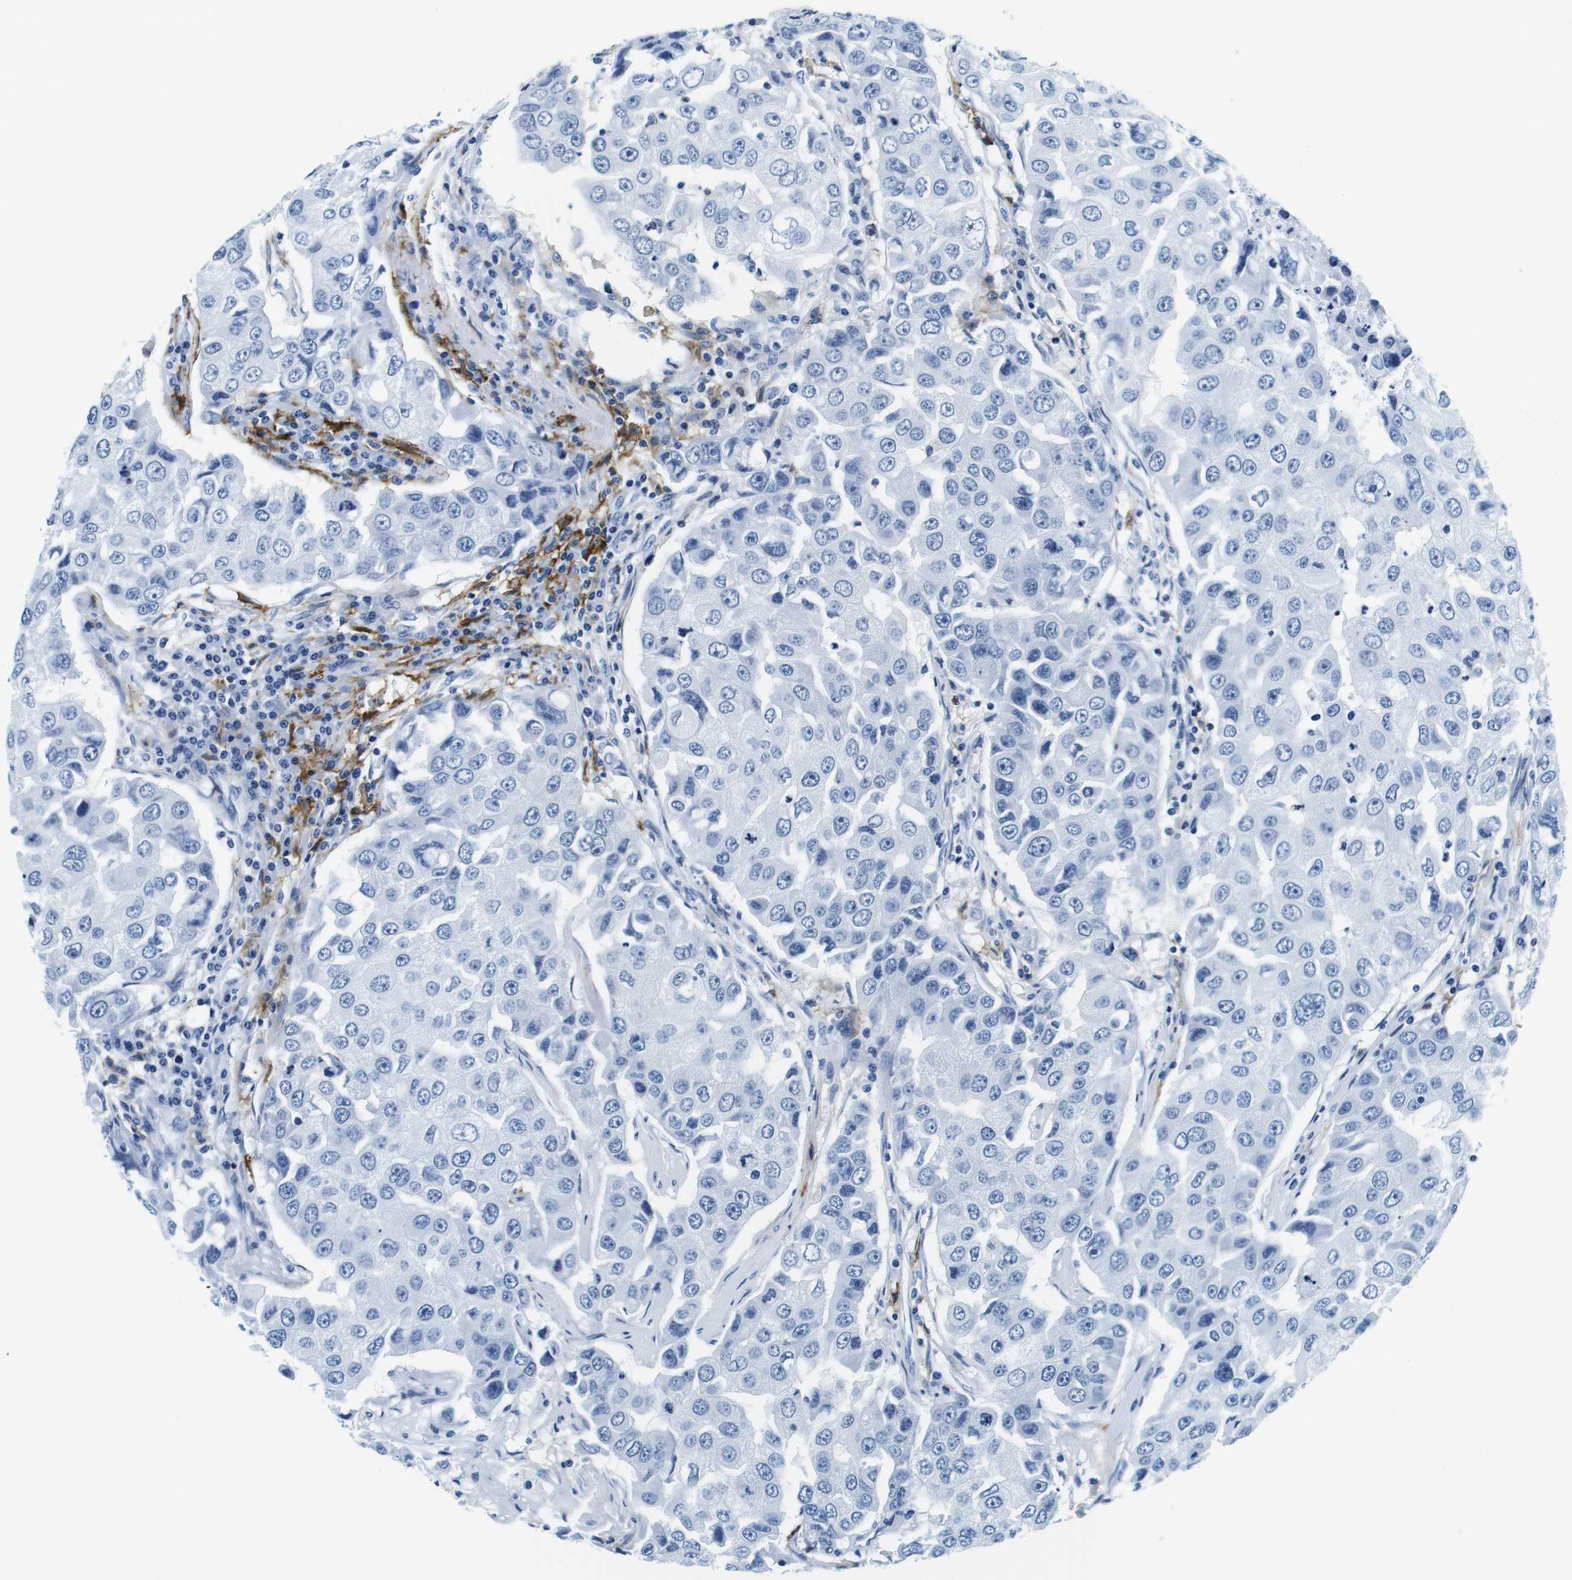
{"staining": {"intensity": "negative", "quantity": "none", "location": "none"}, "tissue": "breast cancer", "cell_type": "Tumor cells", "image_type": "cancer", "snomed": [{"axis": "morphology", "description": "Duct carcinoma"}, {"axis": "topography", "description": "Breast"}], "caption": "The immunohistochemistry photomicrograph has no significant expression in tumor cells of breast cancer tissue. Nuclei are stained in blue.", "gene": "HLA-DRB1", "patient": {"sex": "female", "age": 27}}